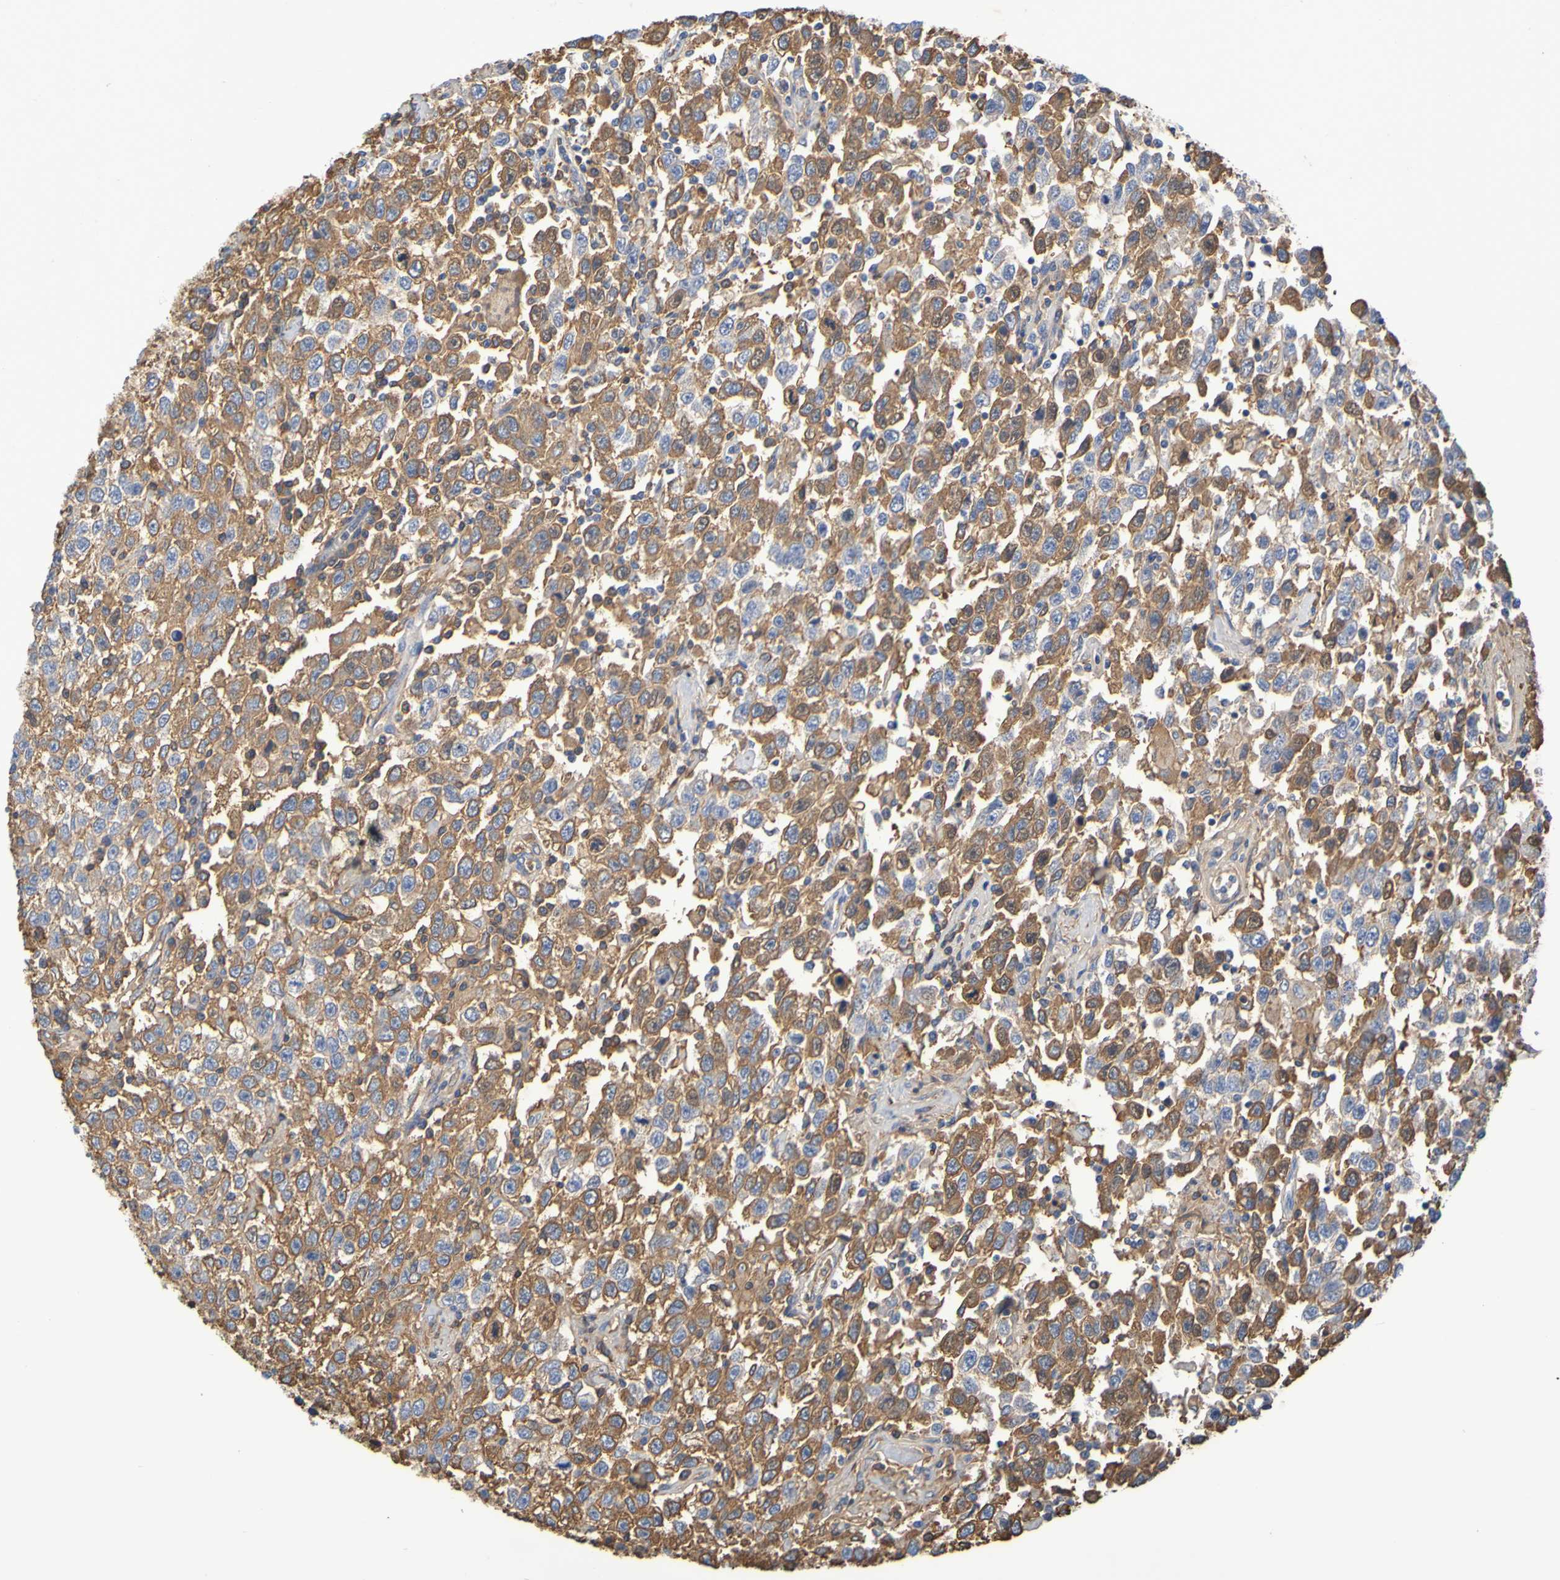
{"staining": {"intensity": "moderate", "quantity": "25%-75%", "location": "cytoplasmic/membranous"}, "tissue": "testis cancer", "cell_type": "Tumor cells", "image_type": "cancer", "snomed": [{"axis": "morphology", "description": "Seminoma, NOS"}, {"axis": "topography", "description": "Testis"}], "caption": "Immunohistochemical staining of testis cancer (seminoma) shows medium levels of moderate cytoplasmic/membranous expression in about 25%-75% of tumor cells.", "gene": "GAB3", "patient": {"sex": "male", "age": 41}}